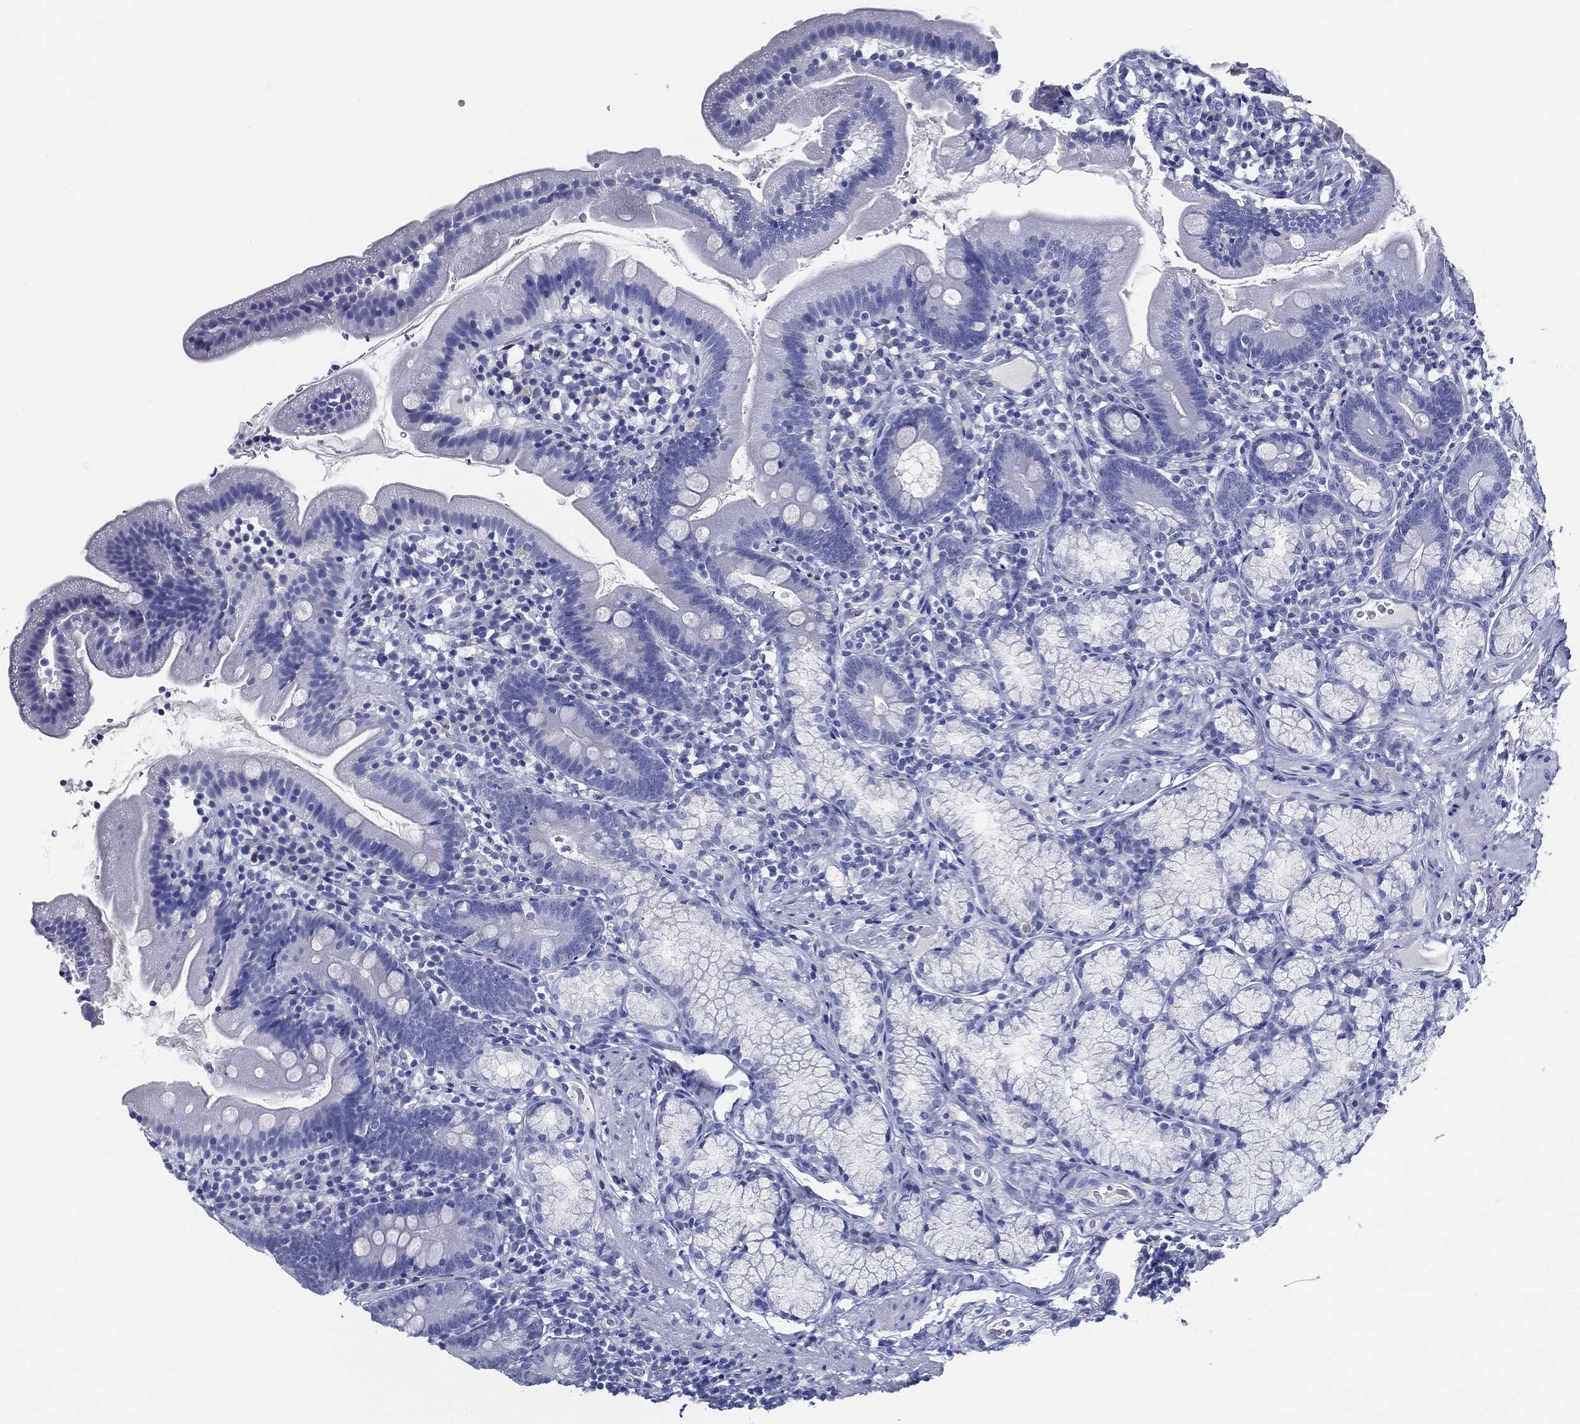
{"staining": {"intensity": "negative", "quantity": "none", "location": "none"}, "tissue": "duodenum", "cell_type": "Glandular cells", "image_type": "normal", "snomed": [{"axis": "morphology", "description": "Normal tissue, NOS"}, {"axis": "topography", "description": "Duodenum"}], "caption": "IHC photomicrograph of unremarkable duodenum: duodenum stained with DAB displays no significant protein expression in glandular cells. (DAB (3,3'-diaminobenzidine) IHC, high magnification).", "gene": "TFAP2A", "patient": {"sex": "female", "age": 67}}